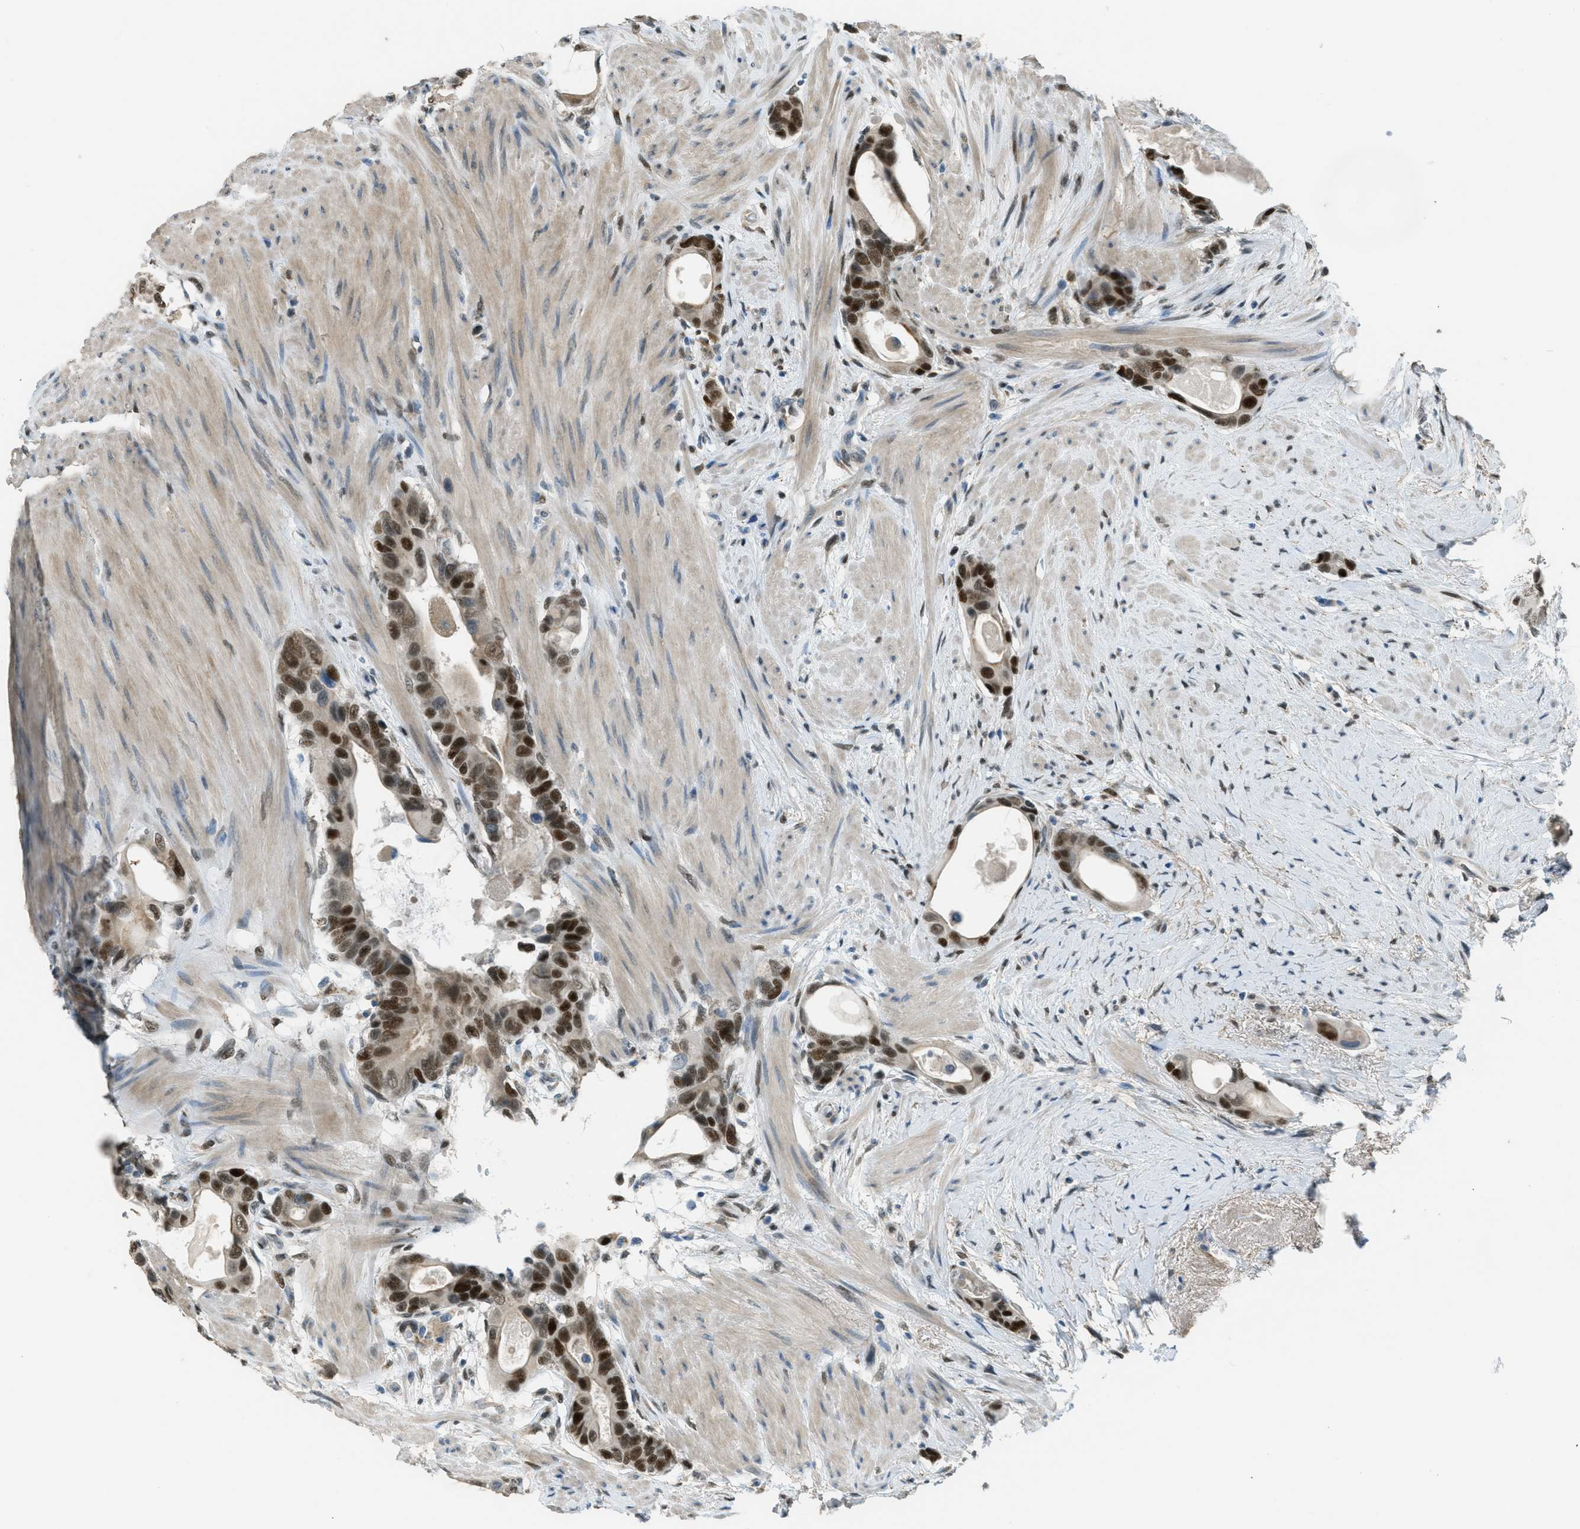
{"staining": {"intensity": "strong", "quantity": ">75%", "location": "nuclear"}, "tissue": "colorectal cancer", "cell_type": "Tumor cells", "image_type": "cancer", "snomed": [{"axis": "morphology", "description": "Adenocarcinoma, NOS"}, {"axis": "topography", "description": "Rectum"}], "caption": "A micrograph showing strong nuclear positivity in approximately >75% of tumor cells in colorectal cancer (adenocarcinoma), as visualized by brown immunohistochemical staining.", "gene": "TCF3", "patient": {"sex": "male", "age": 51}}